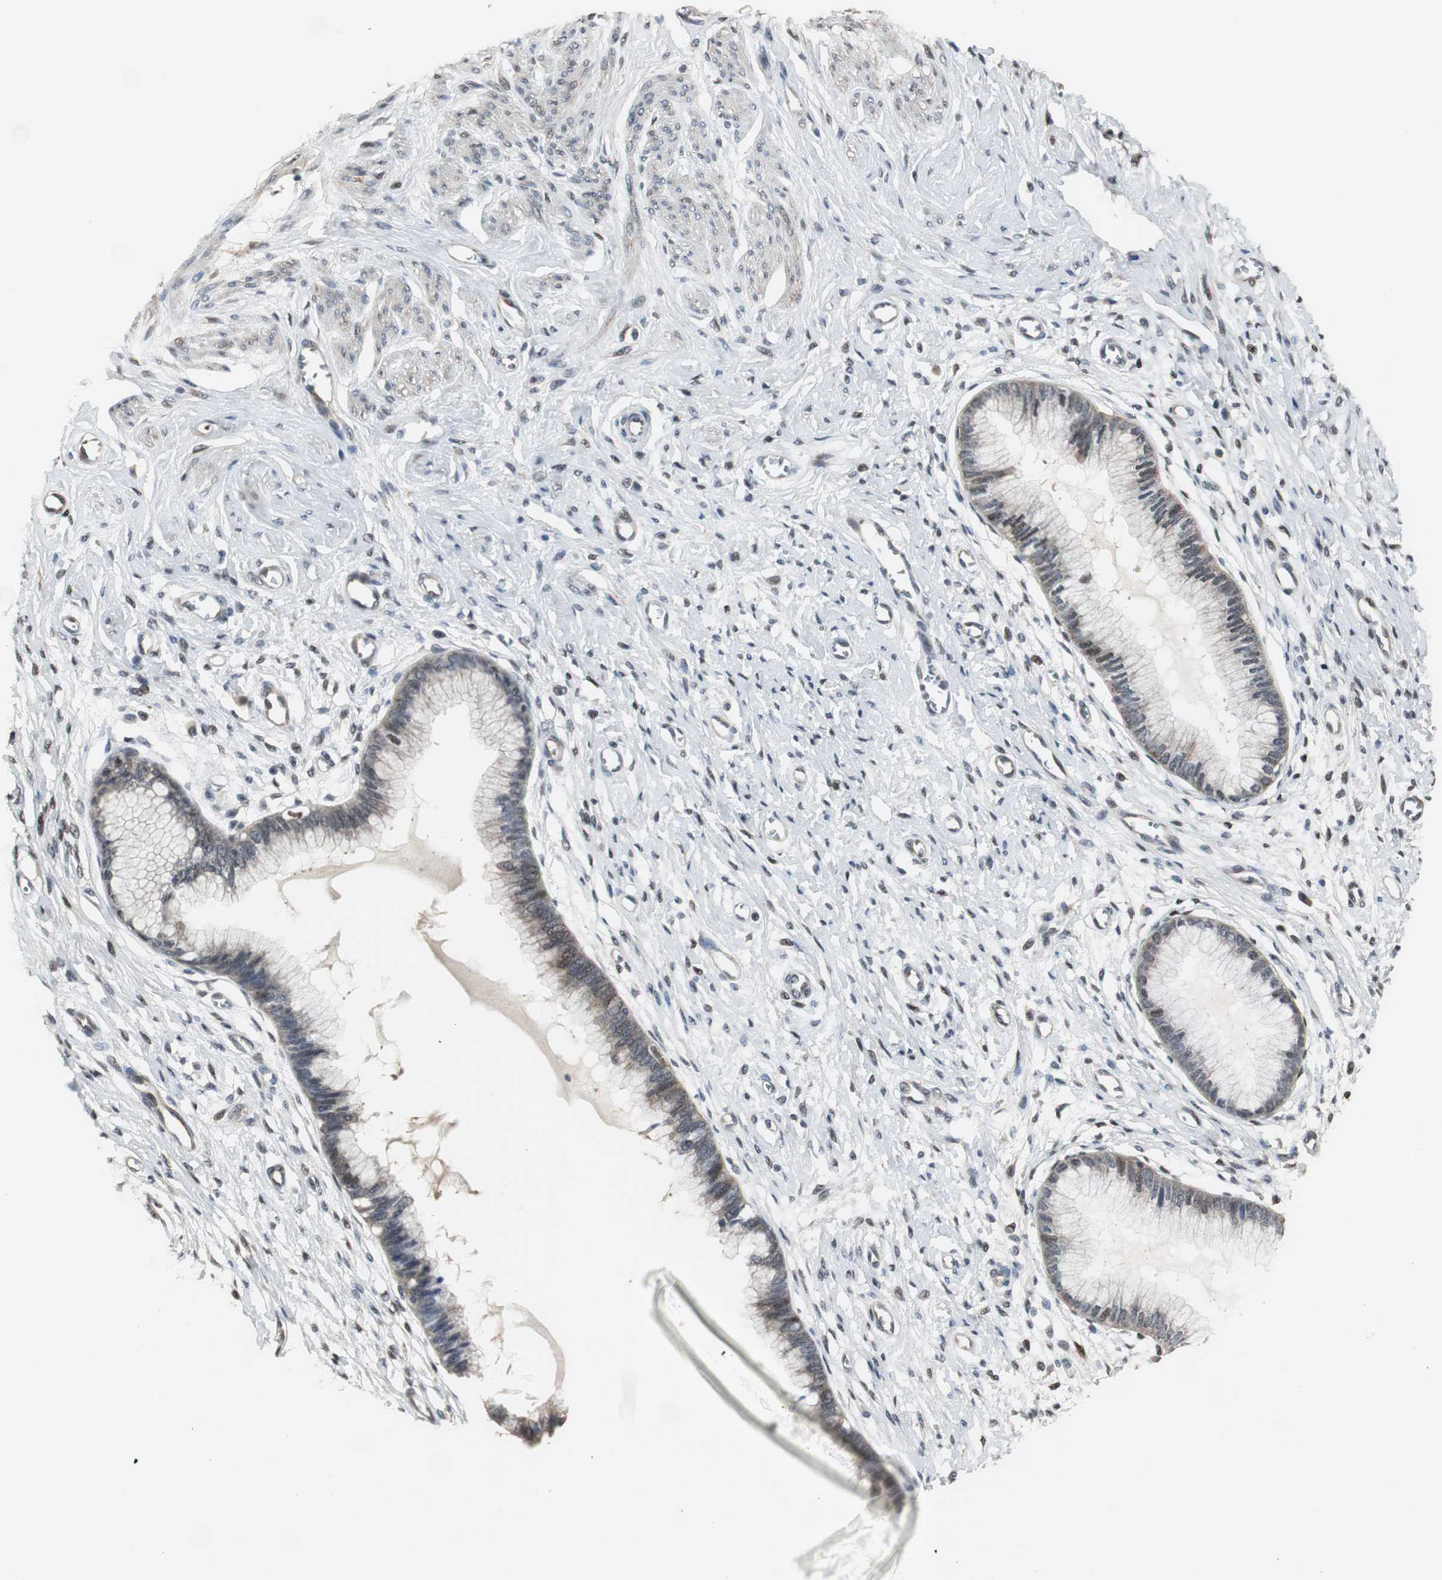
{"staining": {"intensity": "weak", "quantity": "25%-75%", "location": "cytoplasmic/membranous"}, "tissue": "cervix", "cell_type": "Glandular cells", "image_type": "normal", "snomed": [{"axis": "morphology", "description": "Normal tissue, NOS"}, {"axis": "topography", "description": "Cervix"}], "caption": "The micrograph exhibits a brown stain indicating the presence of a protein in the cytoplasmic/membranous of glandular cells in cervix. Nuclei are stained in blue.", "gene": "PFDN1", "patient": {"sex": "female", "age": 55}}